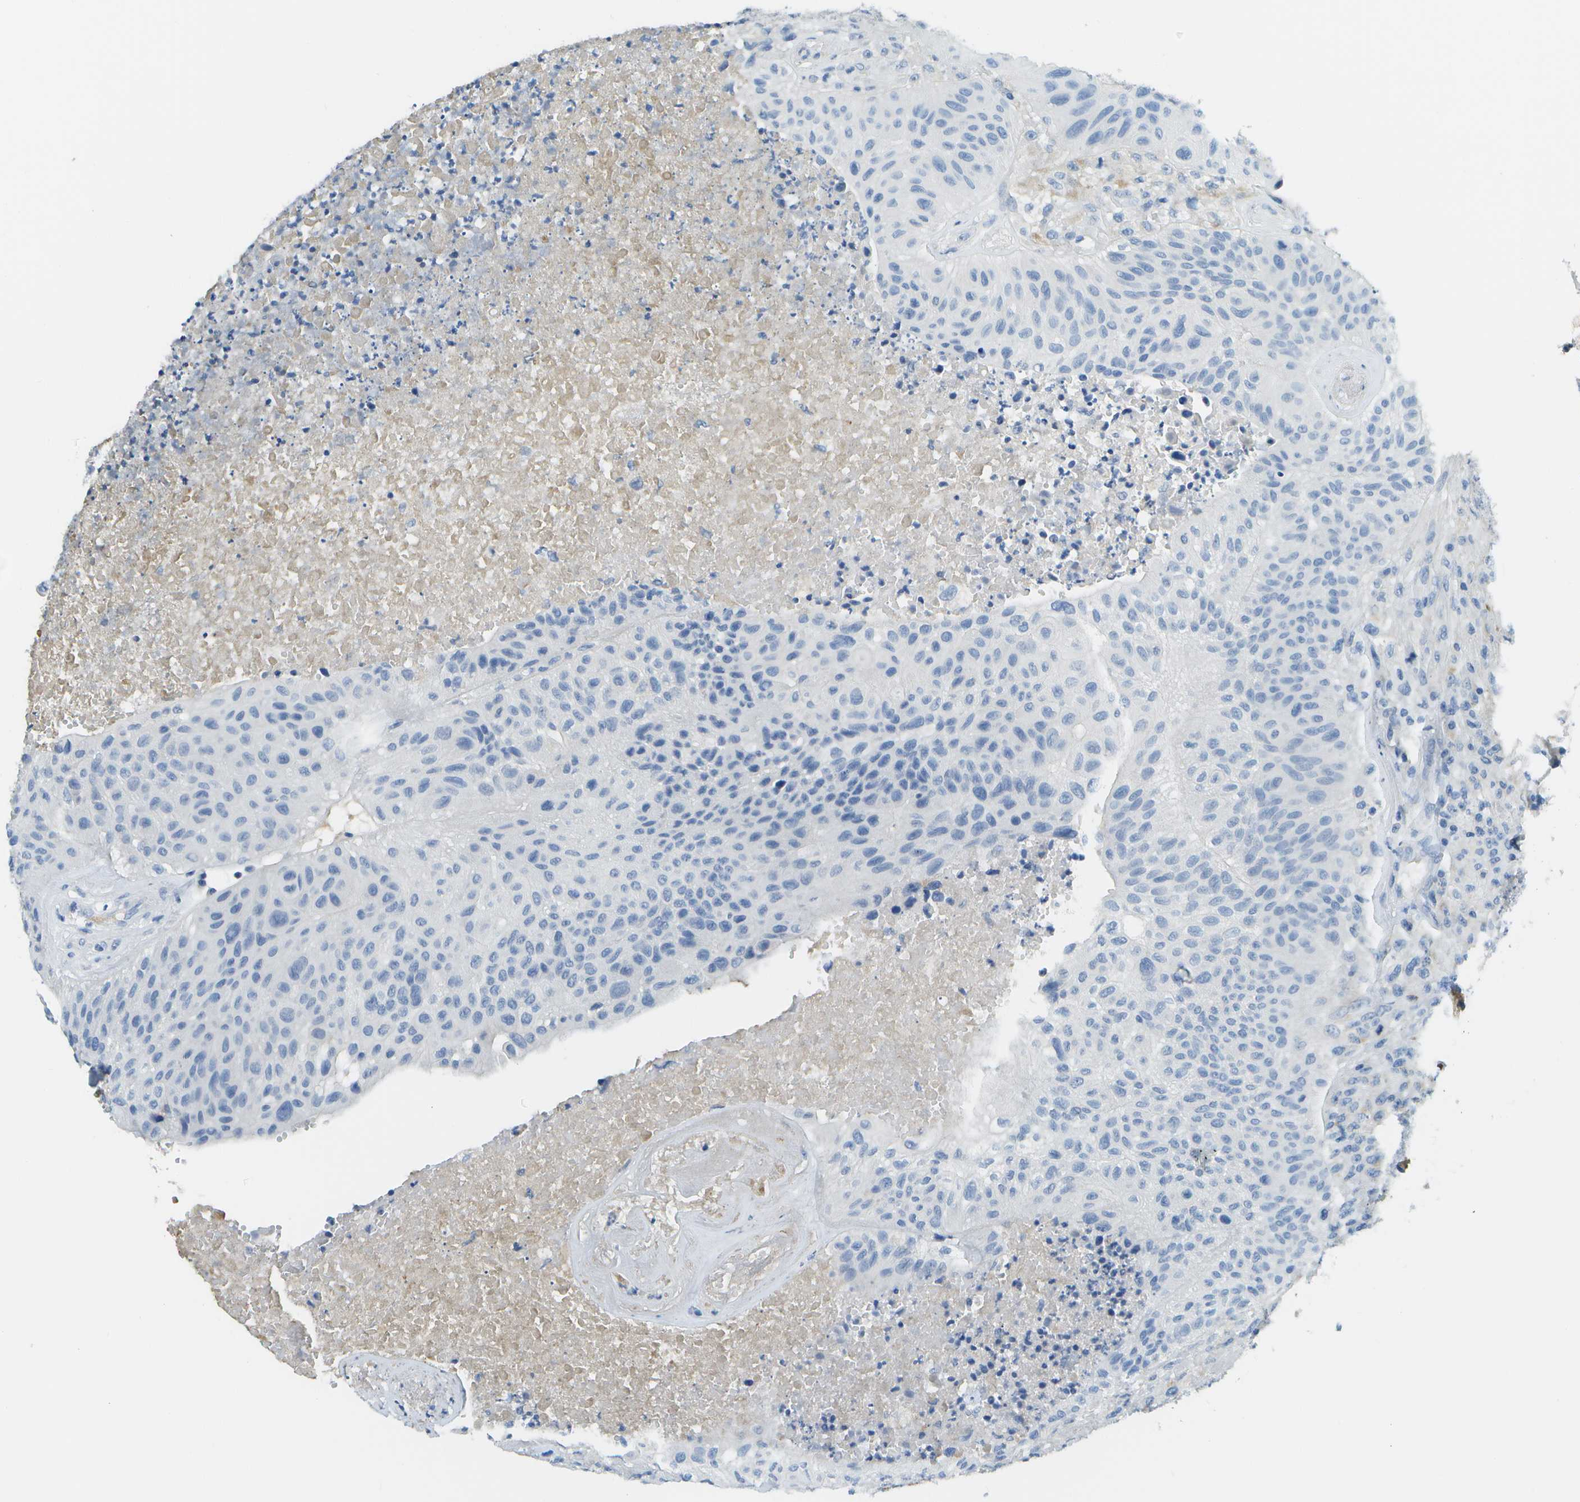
{"staining": {"intensity": "negative", "quantity": "none", "location": "none"}, "tissue": "urothelial cancer", "cell_type": "Tumor cells", "image_type": "cancer", "snomed": [{"axis": "morphology", "description": "Urothelial carcinoma, High grade"}, {"axis": "topography", "description": "Urinary bladder"}], "caption": "The immunohistochemistry image has no significant positivity in tumor cells of urothelial carcinoma (high-grade) tissue.", "gene": "C1S", "patient": {"sex": "male", "age": 66}}